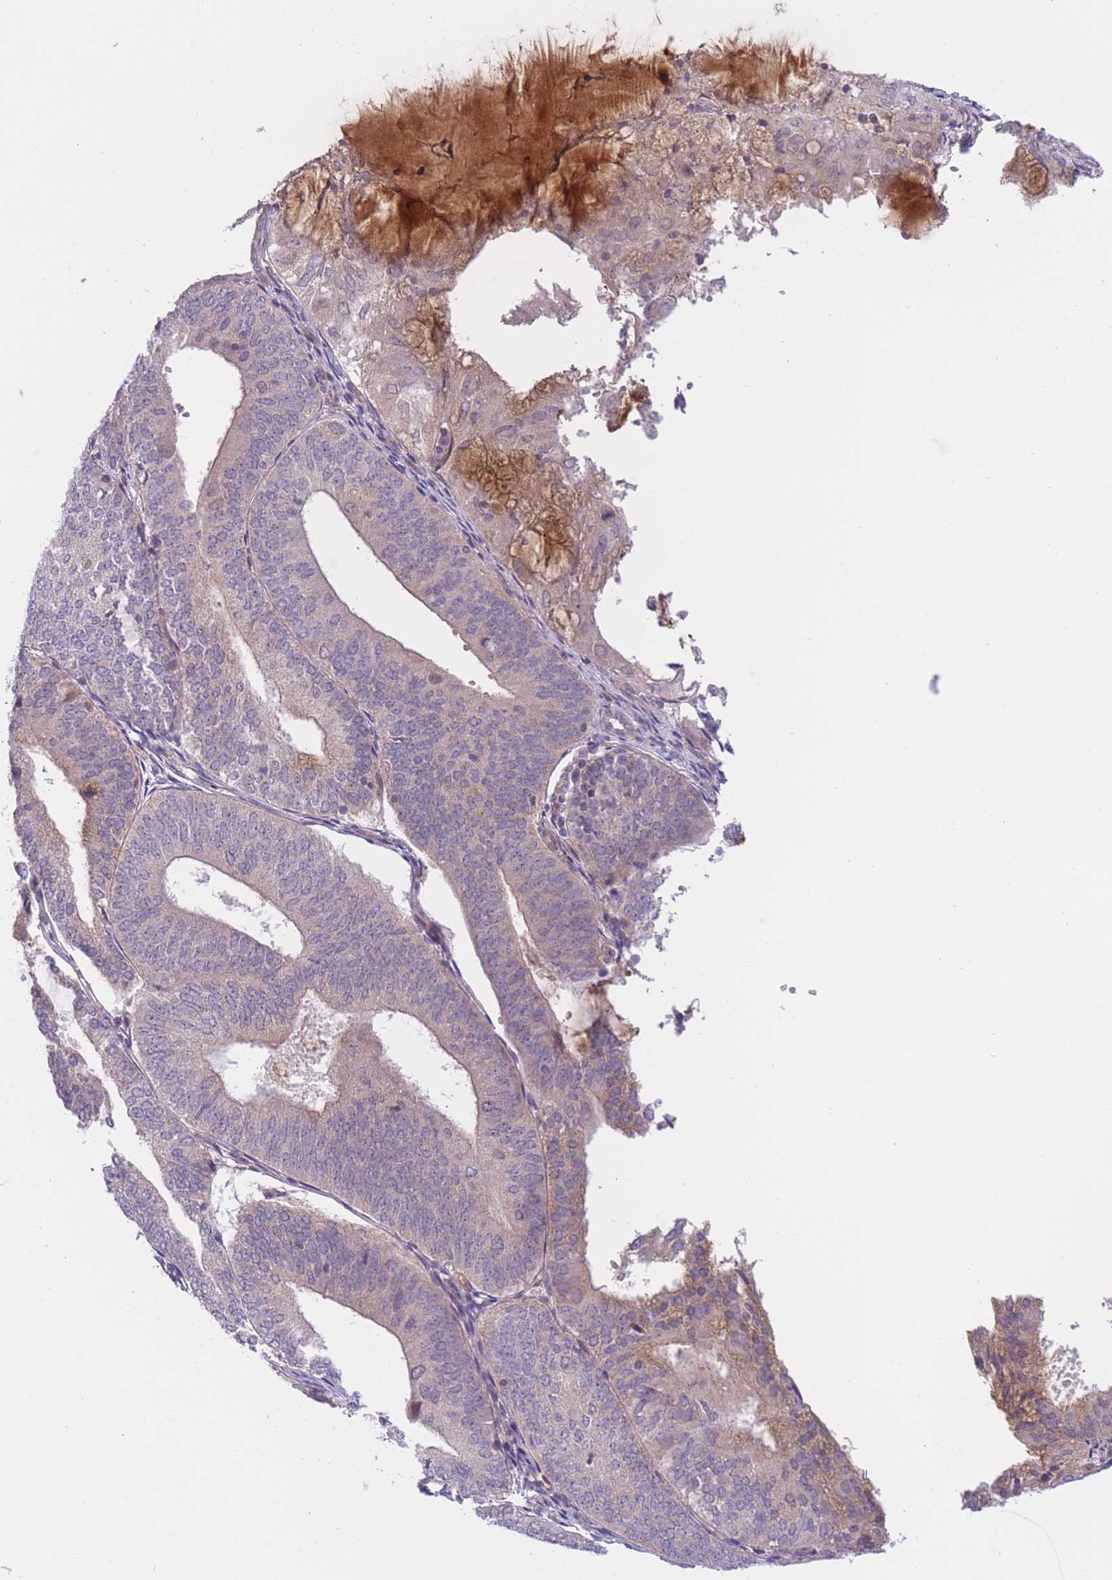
{"staining": {"intensity": "negative", "quantity": "none", "location": "none"}, "tissue": "endometrial cancer", "cell_type": "Tumor cells", "image_type": "cancer", "snomed": [{"axis": "morphology", "description": "Adenocarcinoma, NOS"}, {"axis": "topography", "description": "Endometrium"}], "caption": "Immunohistochemistry of endometrial cancer (adenocarcinoma) exhibits no positivity in tumor cells.", "gene": "CDC25B", "patient": {"sex": "female", "age": 81}}